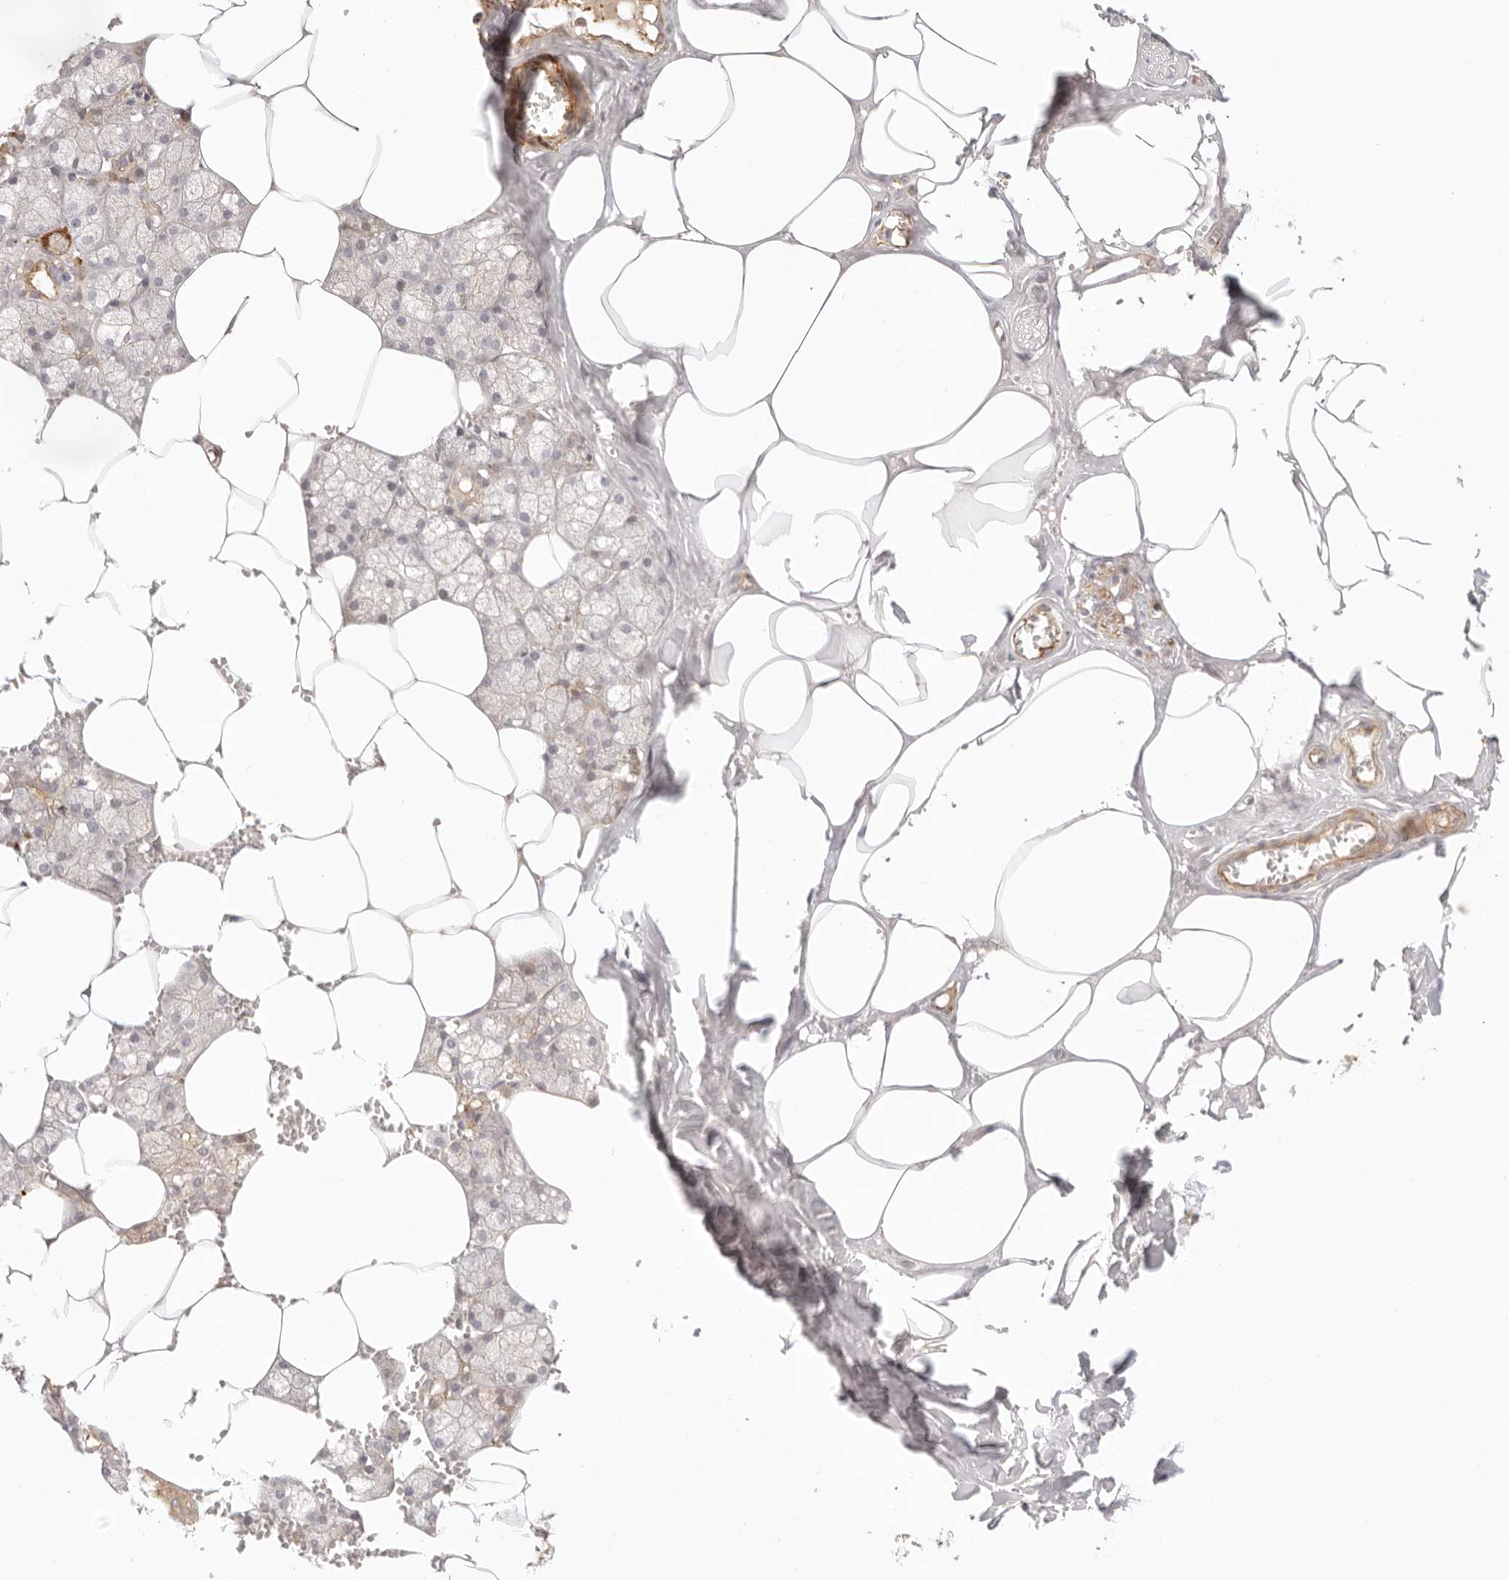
{"staining": {"intensity": "moderate", "quantity": "25%-75%", "location": "cytoplasmic/membranous"}, "tissue": "salivary gland", "cell_type": "Glandular cells", "image_type": "normal", "snomed": [{"axis": "morphology", "description": "Normal tissue, NOS"}, {"axis": "topography", "description": "Salivary gland"}], "caption": "A brown stain highlights moderate cytoplasmic/membranous expression of a protein in glandular cells of benign salivary gland.", "gene": "IL1R2", "patient": {"sex": "male", "age": 62}}